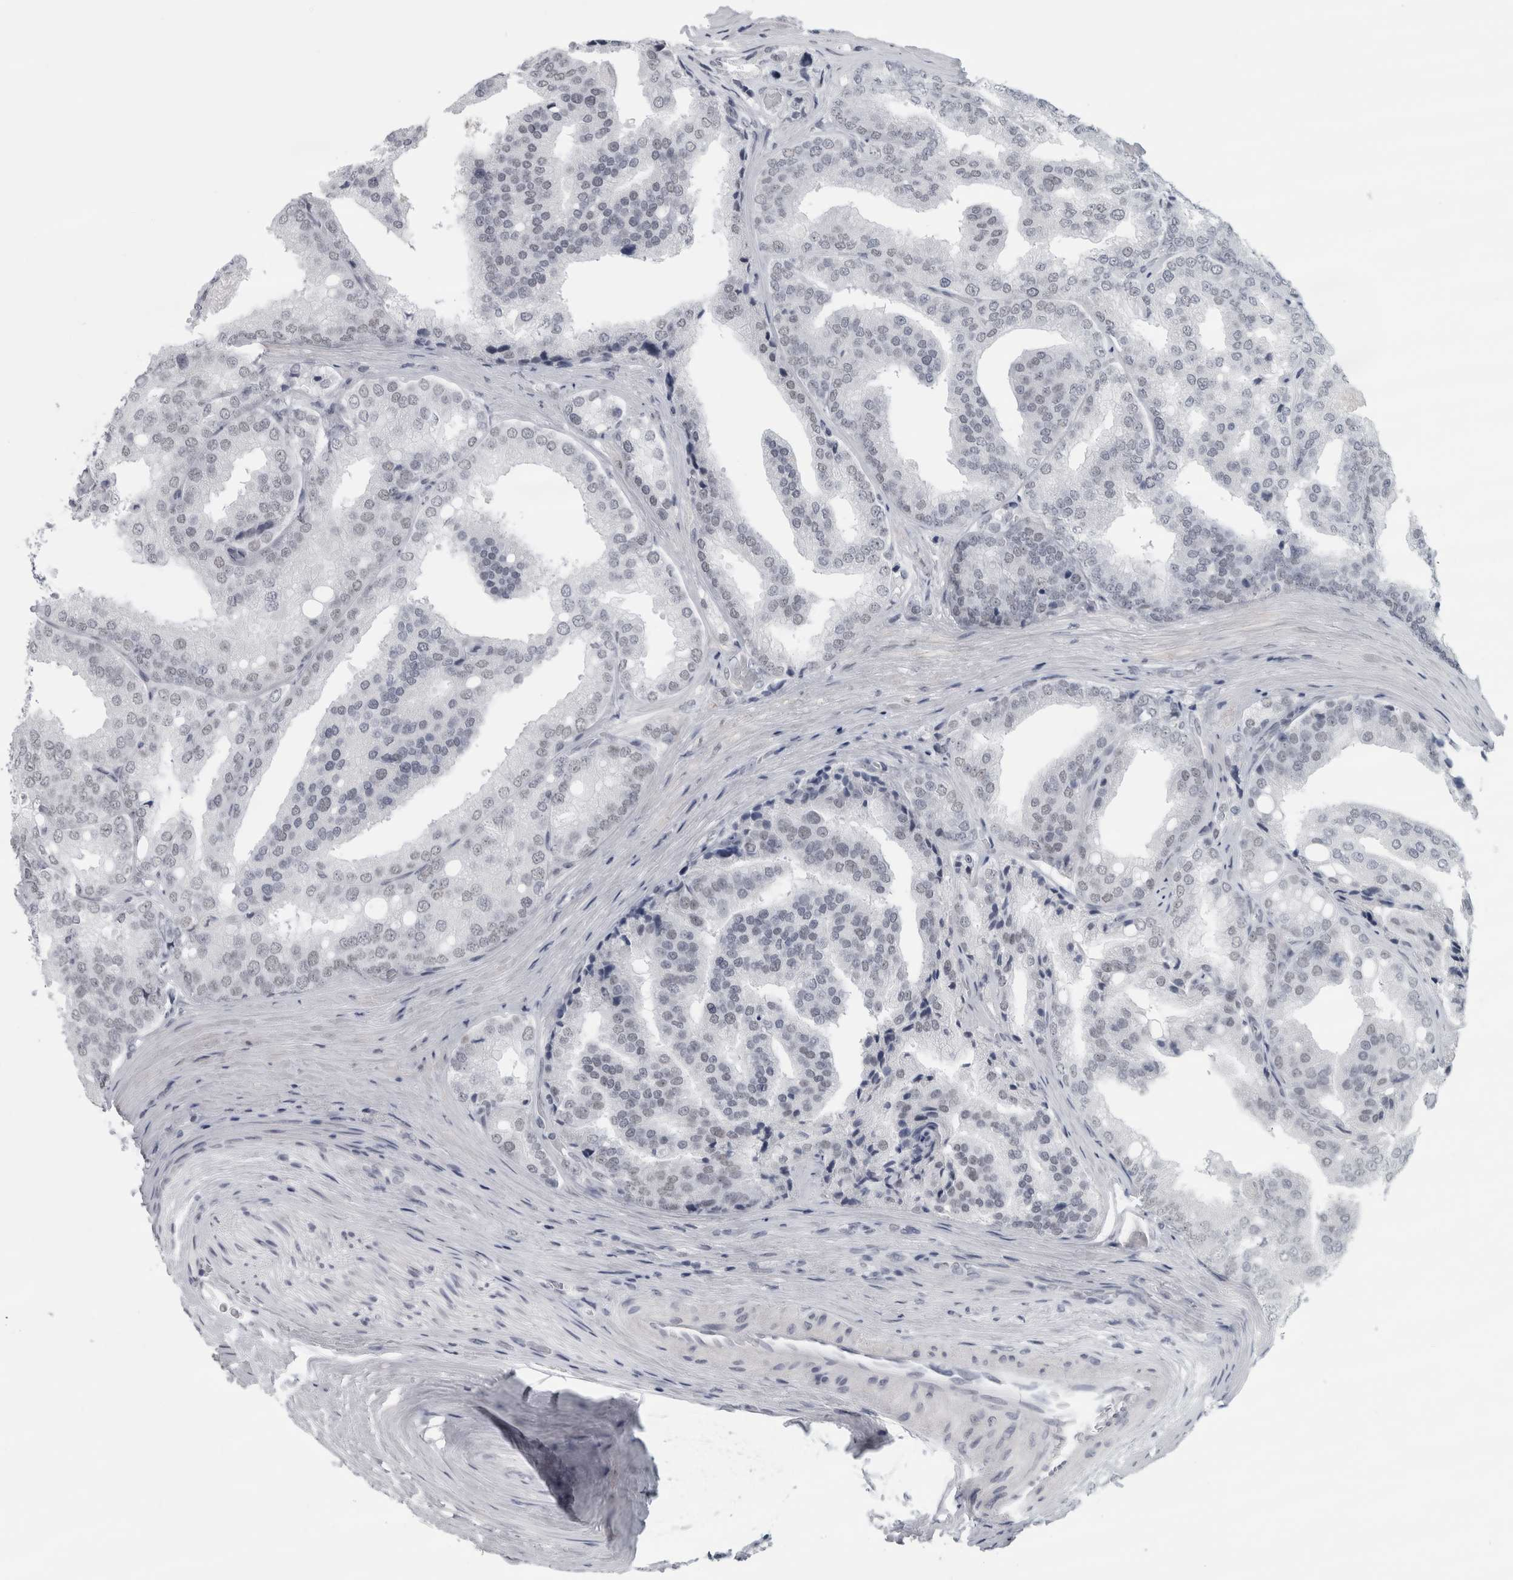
{"staining": {"intensity": "negative", "quantity": "none", "location": "none"}, "tissue": "prostate cancer", "cell_type": "Tumor cells", "image_type": "cancer", "snomed": [{"axis": "morphology", "description": "Adenocarcinoma, High grade"}, {"axis": "topography", "description": "Prostate"}], "caption": "This is a photomicrograph of immunohistochemistry (IHC) staining of prostate cancer, which shows no expression in tumor cells. The staining was performed using DAB to visualize the protein expression in brown, while the nuclei were stained in blue with hematoxylin (Magnification: 20x).", "gene": "ARID4B", "patient": {"sex": "male", "age": 50}}